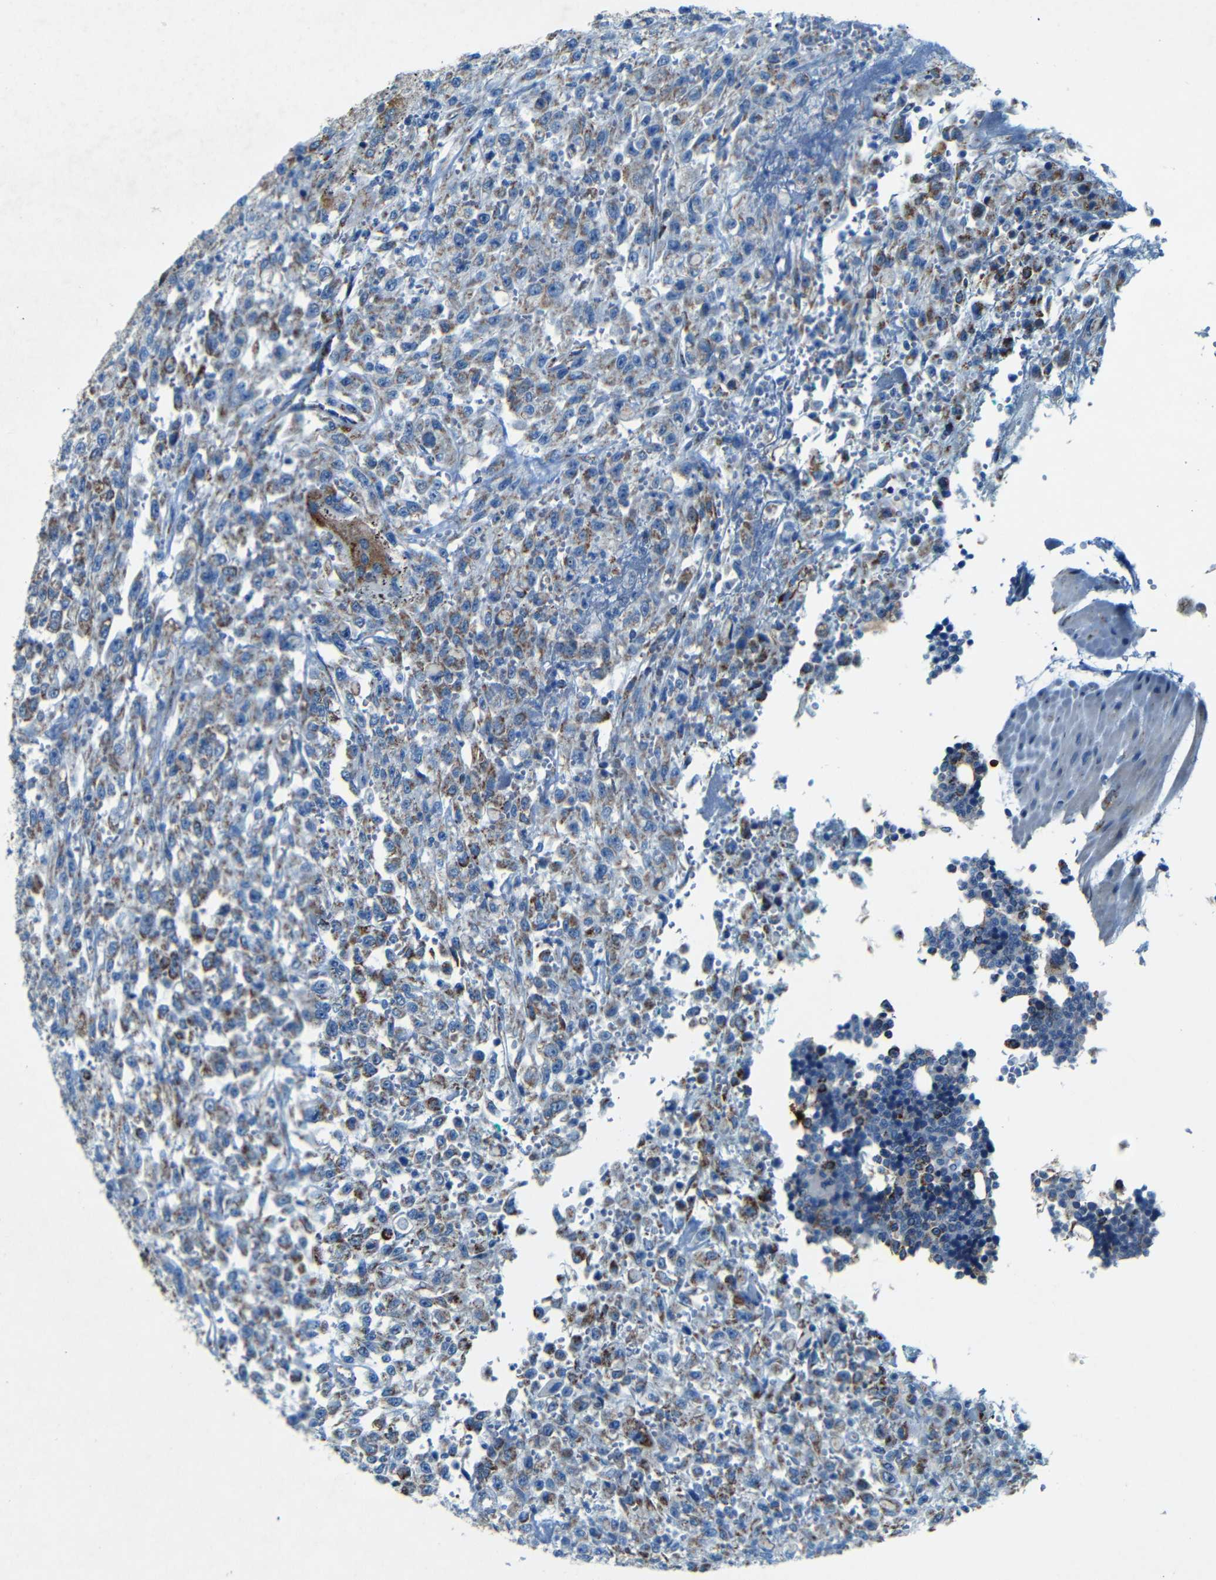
{"staining": {"intensity": "moderate", "quantity": "25%-75%", "location": "cytoplasmic/membranous"}, "tissue": "urothelial cancer", "cell_type": "Tumor cells", "image_type": "cancer", "snomed": [{"axis": "morphology", "description": "Urothelial carcinoma, High grade"}, {"axis": "topography", "description": "Urinary bladder"}], "caption": "Immunohistochemical staining of urothelial cancer reveals moderate cytoplasmic/membranous protein positivity in about 25%-75% of tumor cells. (DAB IHC, brown staining for protein, blue staining for nuclei).", "gene": "WSCD2", "patient": {"sex": "male", "age": 46}}